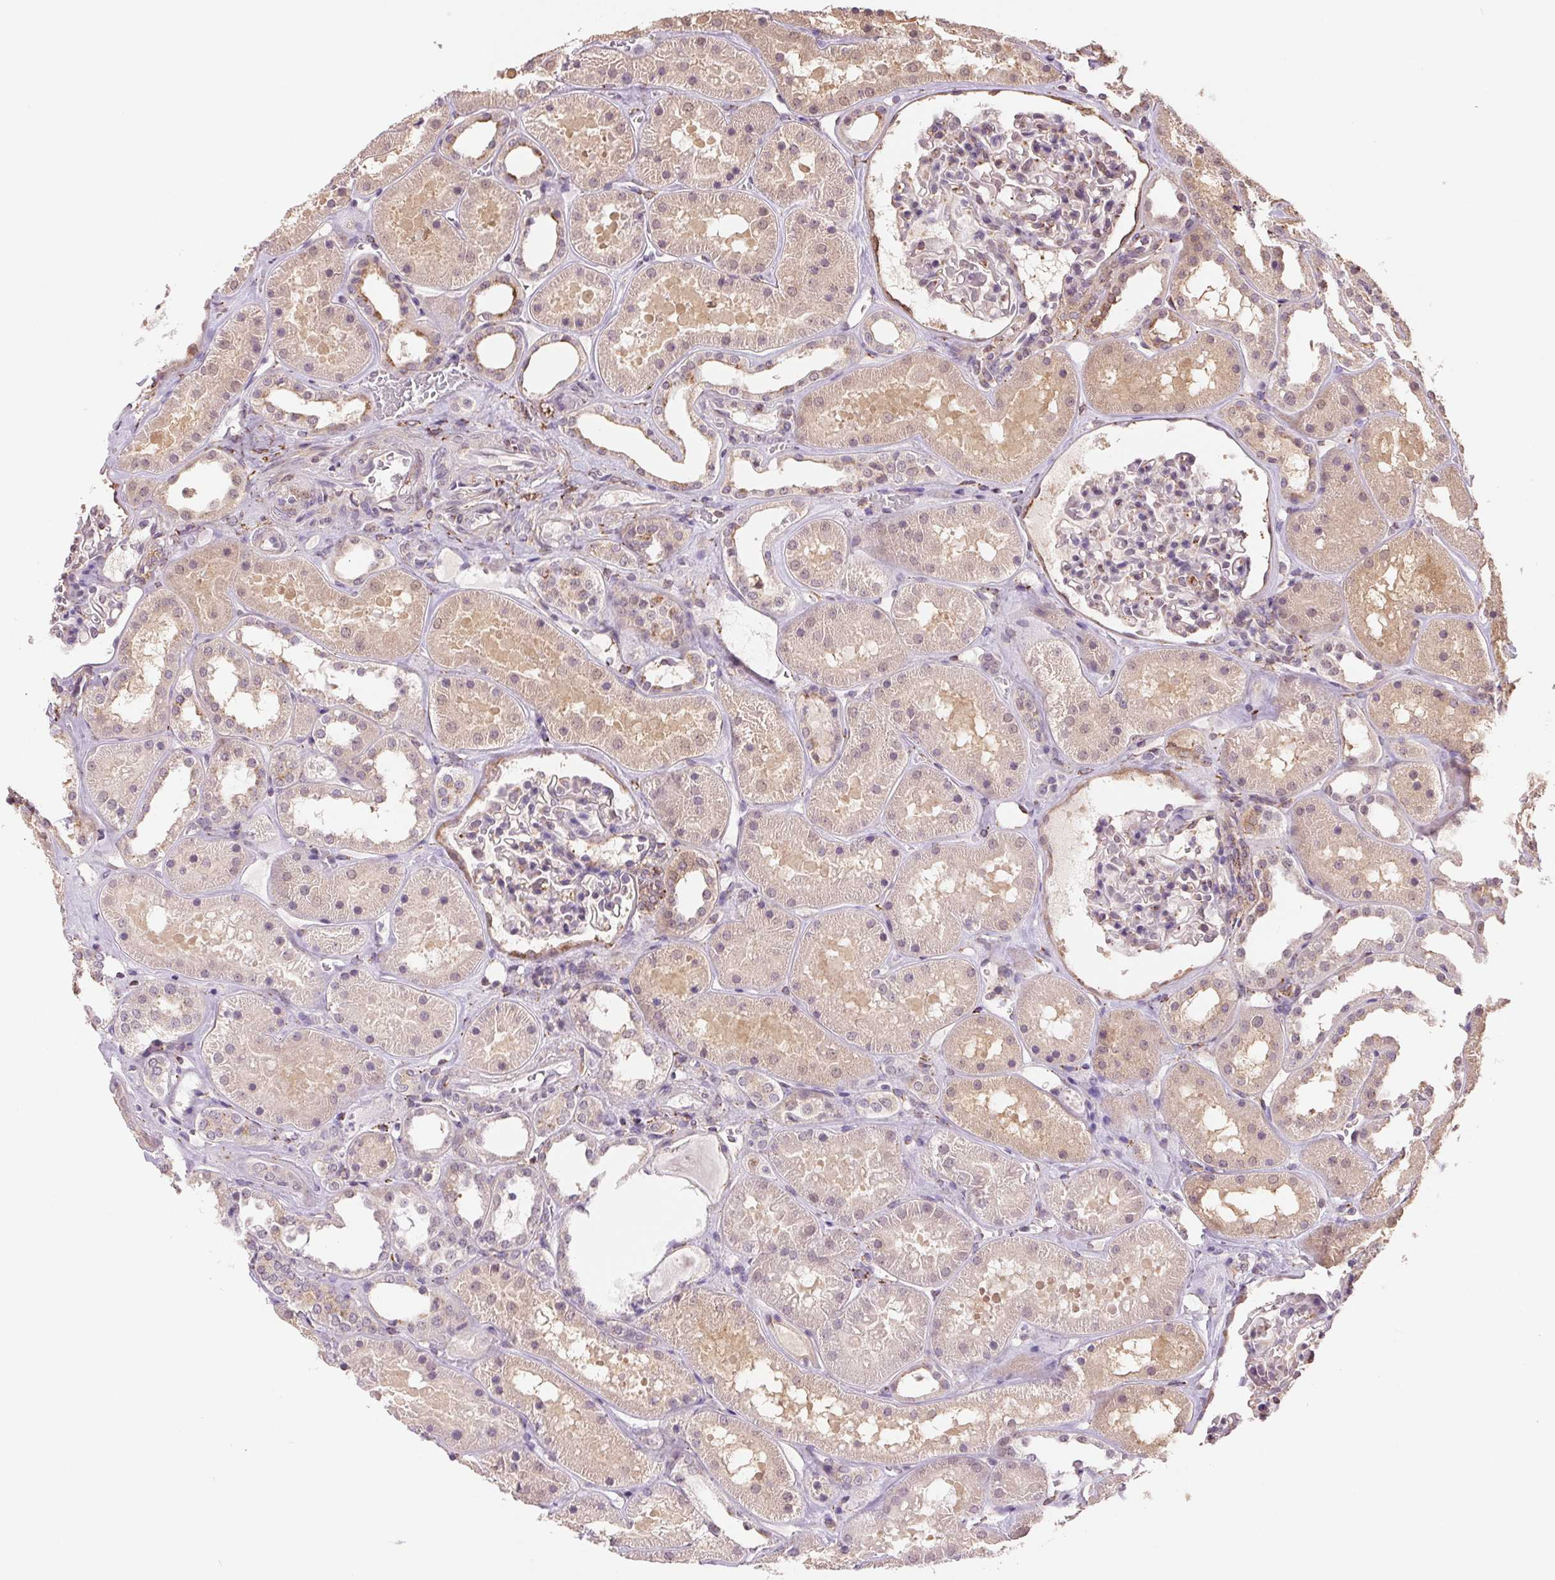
{"staining": {"intensity": "weak", "quantity": "<25%", "location": "cytoplasmic/membranous"}, "tissue": "kidney", "cell_type": "Cells in glomeruli", "image_type": "normal", "snomed": [{"axis": "morphology", "description": "Normal tissue, NOS"}, {"axis": "topography", "description": "Kidney"}], "caption": "The micrograph displays no staining of cells in glomeruli in benign kidney.", "gene": "FKBP10", "patient": {"sex": "female", "age": 41}}